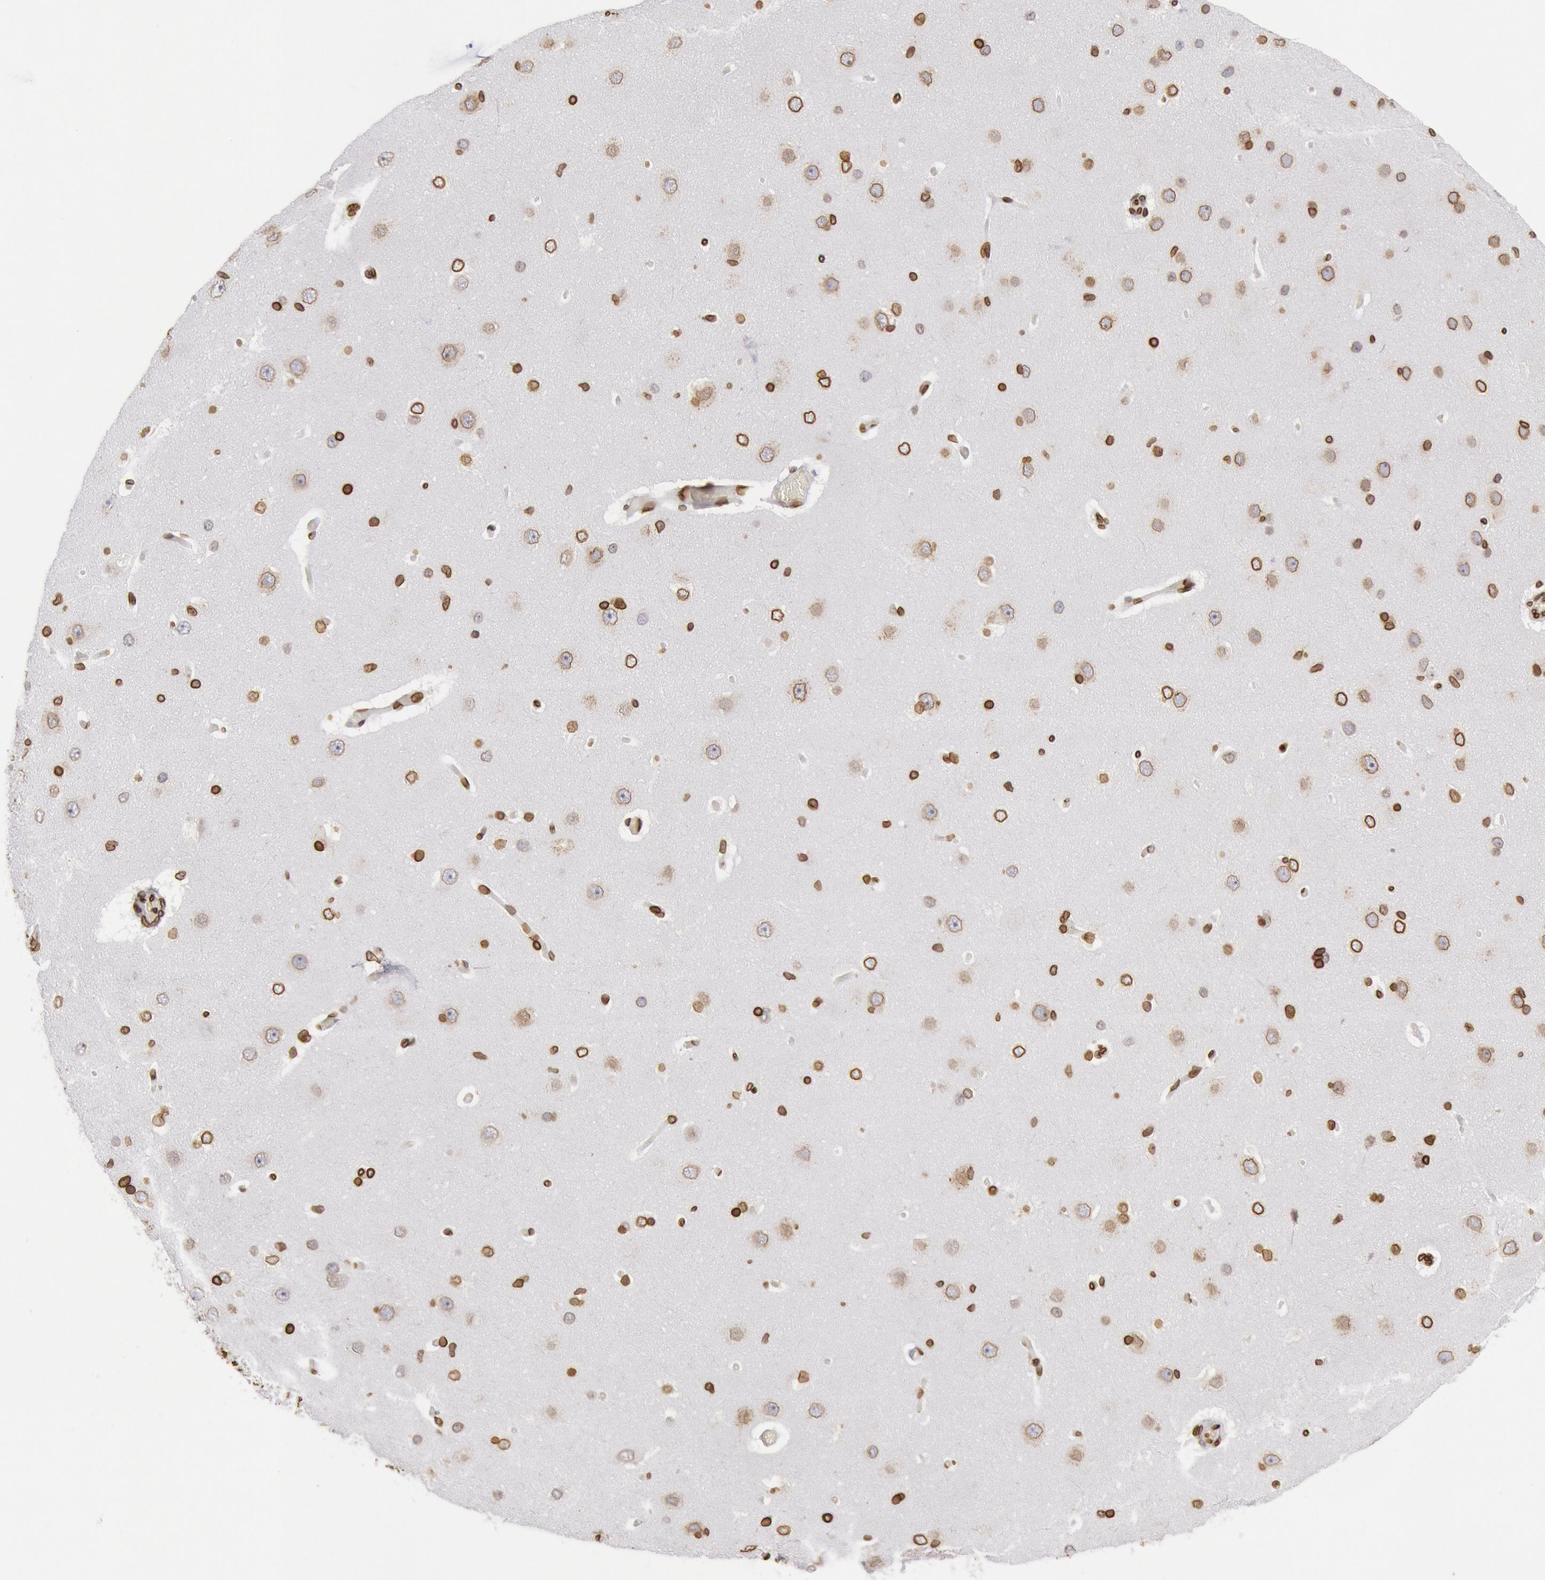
{"staining": {"intensity": "strong", "quantity": ">75%", "location": "cytoplasmic/membranous,nuclear"}, "tissue": "cerebral cortex", "cell_type": "Endothelial cells", "image_type": "normal", "snomed": [{"axis": "morphology", "description": "Normal tissue, NOS"}, {"axis": "topography", "description": "Cerebral cortex"}], "caption": "A brown stain highlights strong cytoplasmic/membranous,nuclear staining of a protein in endothelial cells of benign human cerebral cortex.", "gene": "SUN2", "patient": {"sex": "female", "age": 45}}